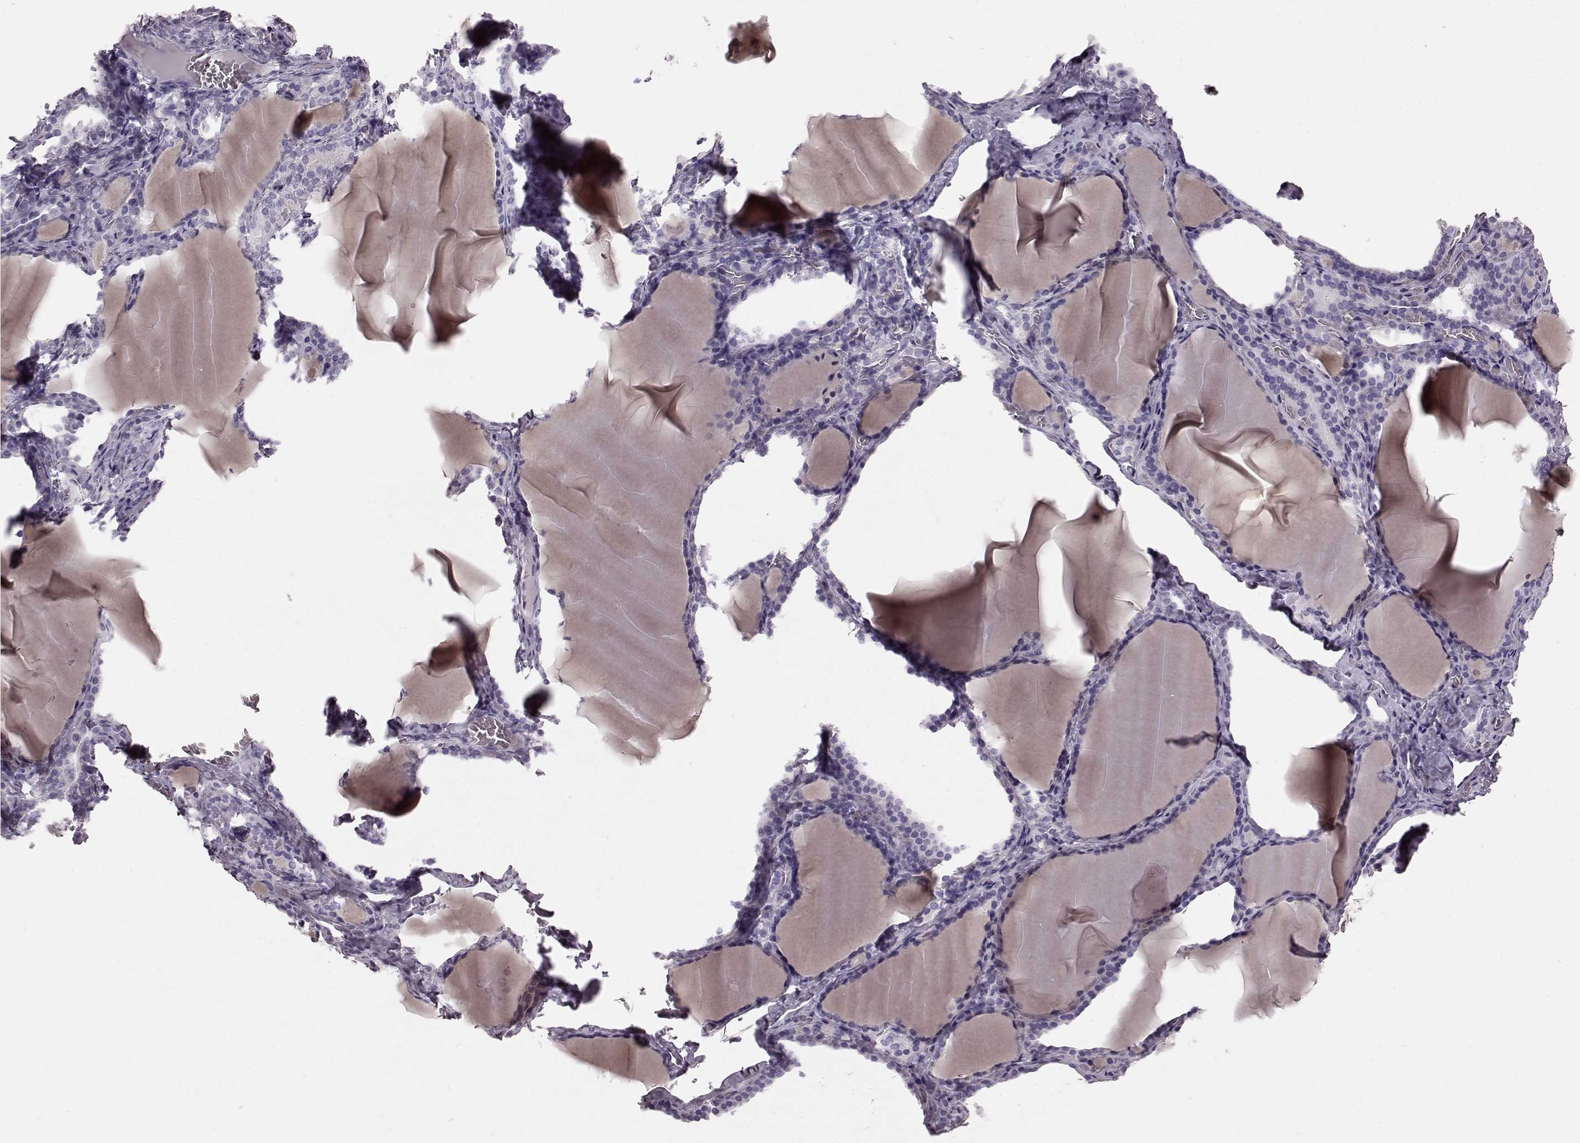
{"staining": {"intensity": "negative", "quantity": "none", "location": "none"}, "tissue": "thyroid gland", "cell_type": "Glandular cells", "image_type": "normal", "snomed": [{"axis": "morphology", "description": "Normal tissue, NOS"}, {"axis": "morphology", "description": "Hyperplasia, NOS"}, {"axis": "topography", "description": "Thyroid gland"}], "caption": "A high-resolution image shows immunohistochemistry (IHC) staining of benign thyroid gland, which exhibits no significant expression in glandular cells. Nuclei are stained in blue.", "gene": "CRYBA2", "patient": {"sex": "female", "age": 27}}